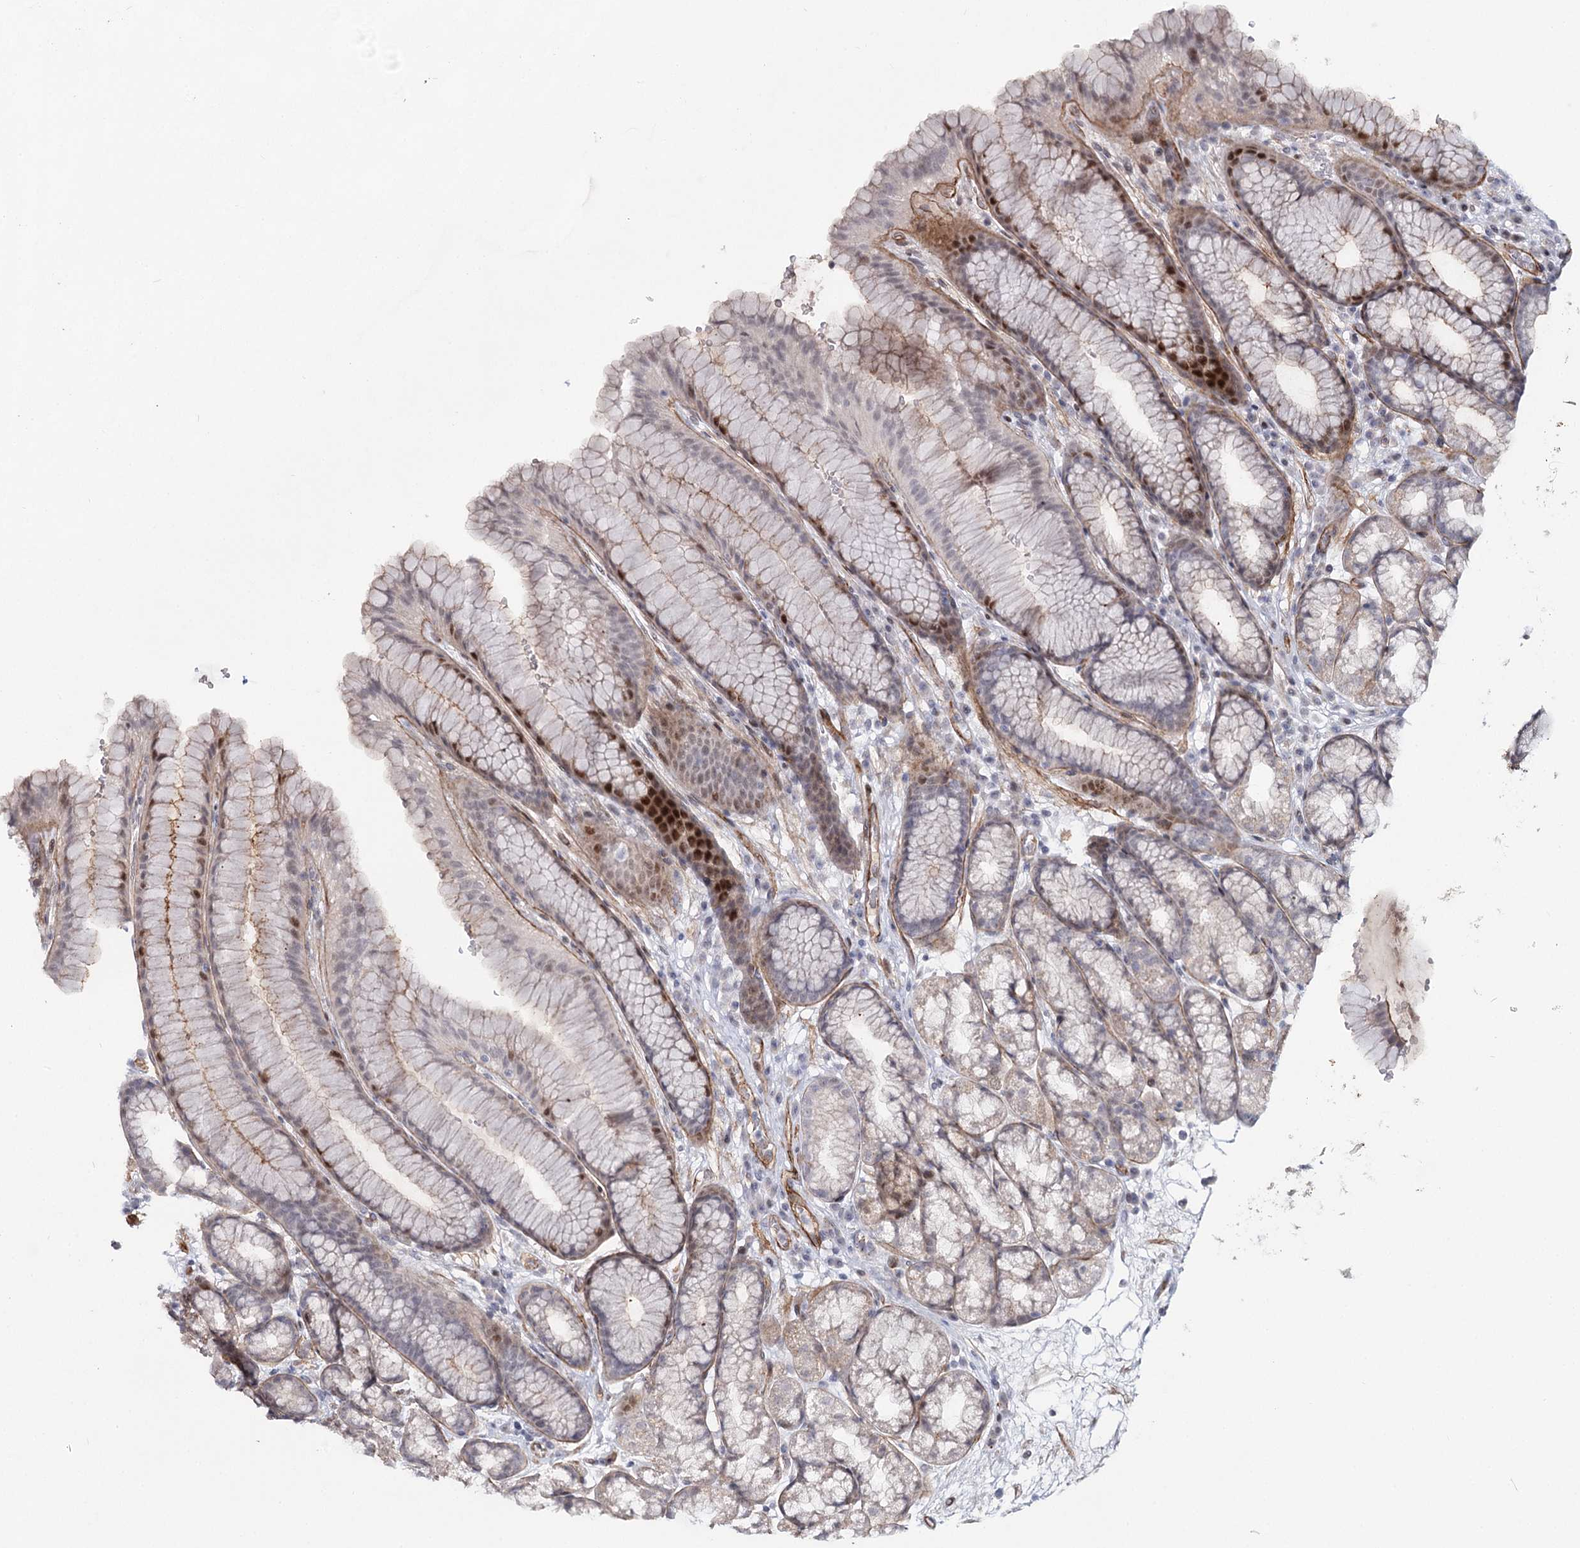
{"staining": {"intensity": "moderate", "quantity": "25%-75%", "location": "cytoplasmic/membranous,nuclear"}, "tissue": "stomach", "cell_type": "Glandular cells", "image_type": "normal", "snomed": [{"axis": "morphology", "description": "Normal tissue, NOS"}, {"axis": "morphology", "description": "Adenocarcinoma, NOS"}, {"axis": "topography", "description": "Stomach"}], "caption": "An image showing moderate cytoplasmic/membranous,nuclear staining in approximately 25%-75% of glandular cells in benign stomach, as visualized by brown immunohistochemical staining.", "gene": "ATL2", "patient": {"sex": "male", "age": 57}}